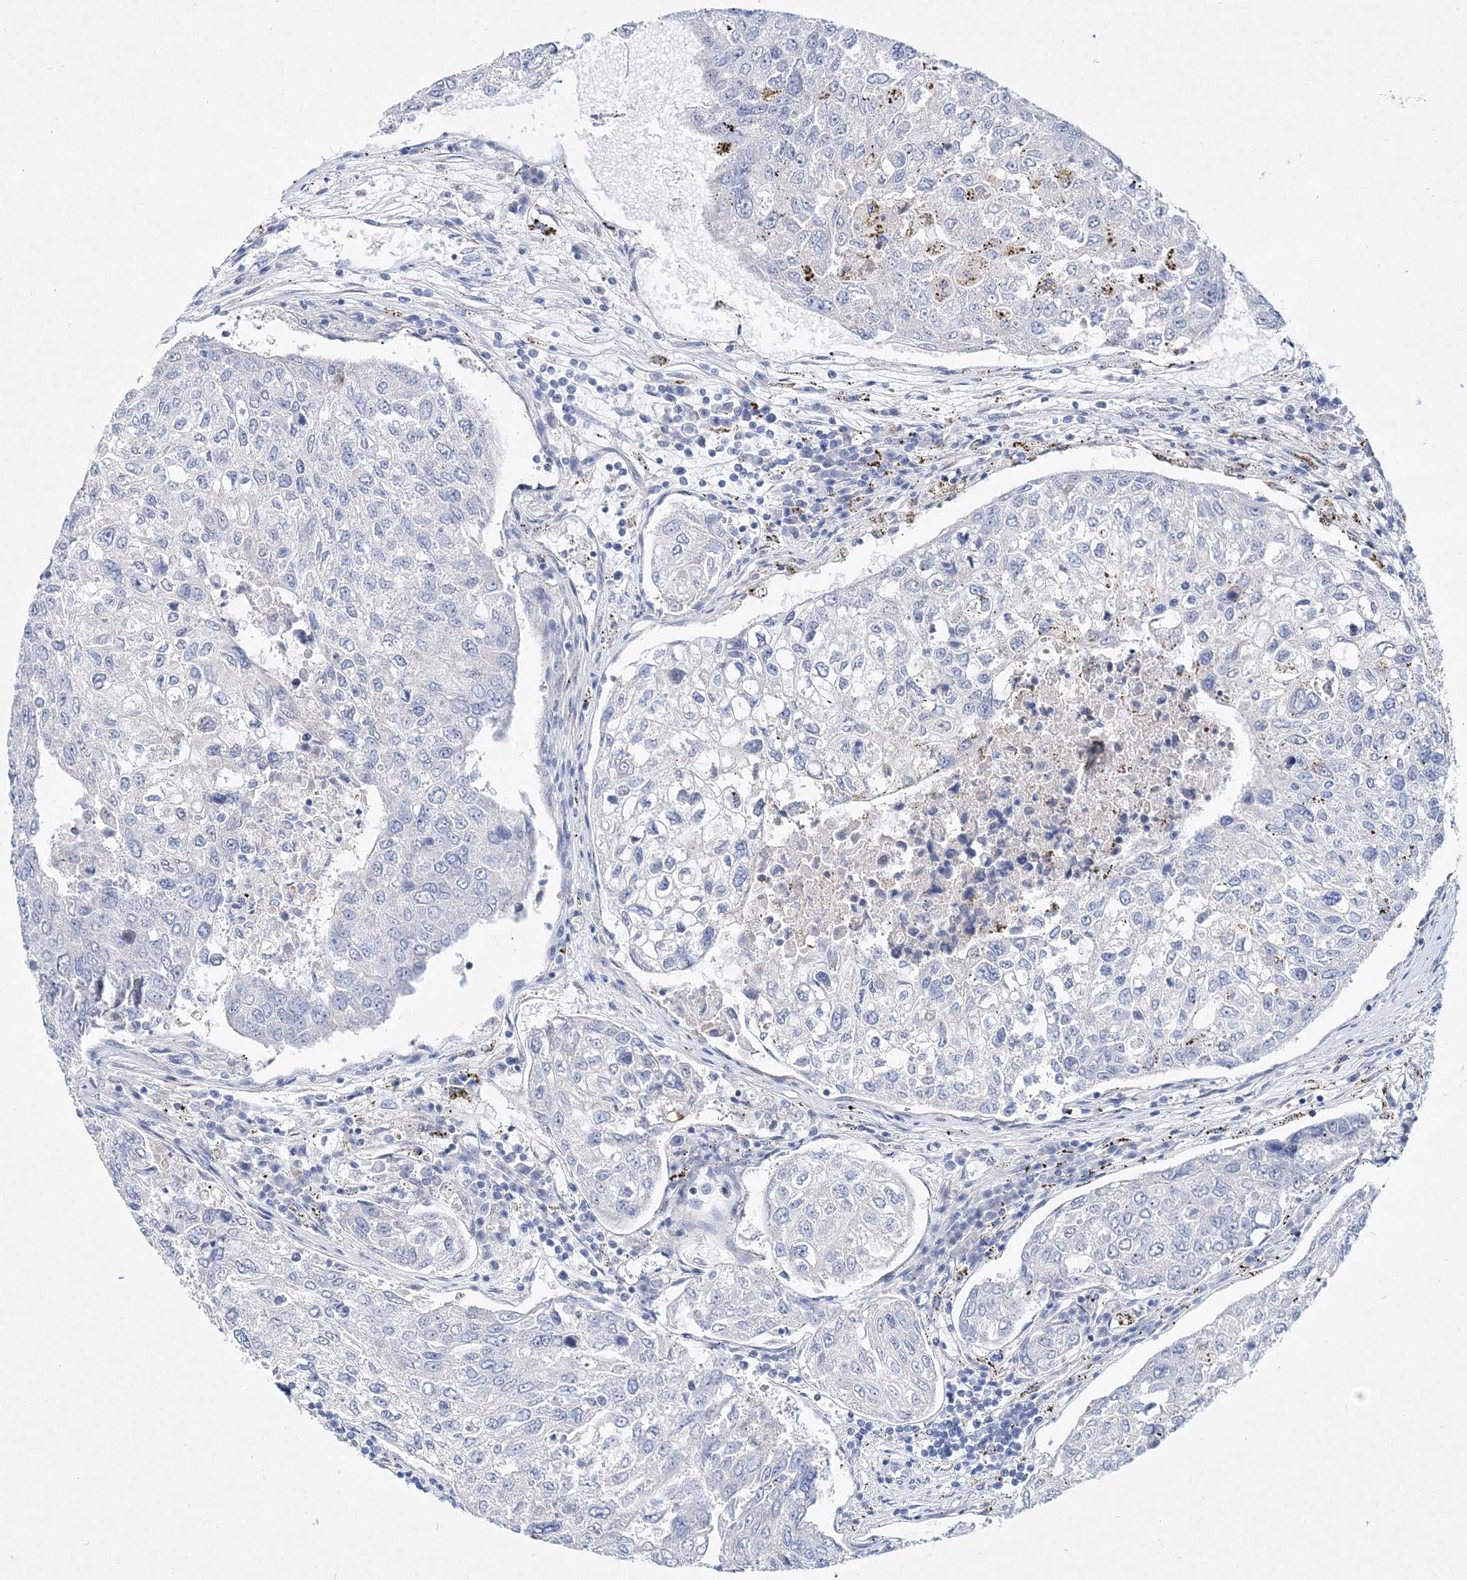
{"staining": {"intensity": "negative", "quantity": "none", "location": "none"}, "tissue": "urothelial cancer", "cell_type": "Tumor cells", "image_type": "cancer", "snomed": [{"axis": "morphology", "description": "Urothelial carcinoma, High grade"}, {"axis": "topography", "description": "Lymph node"}, {"axis": "topography", "description": "Urinary bladder"}], "caption": "High magnification brightfield microscopy of urothelial cancer stained with DAB (brown) and counterstained with hematoxylin (blue): tumor cells show no significant expression.", "gene": "SPINK7", "patient": {"sex": "male", "age": 51}}